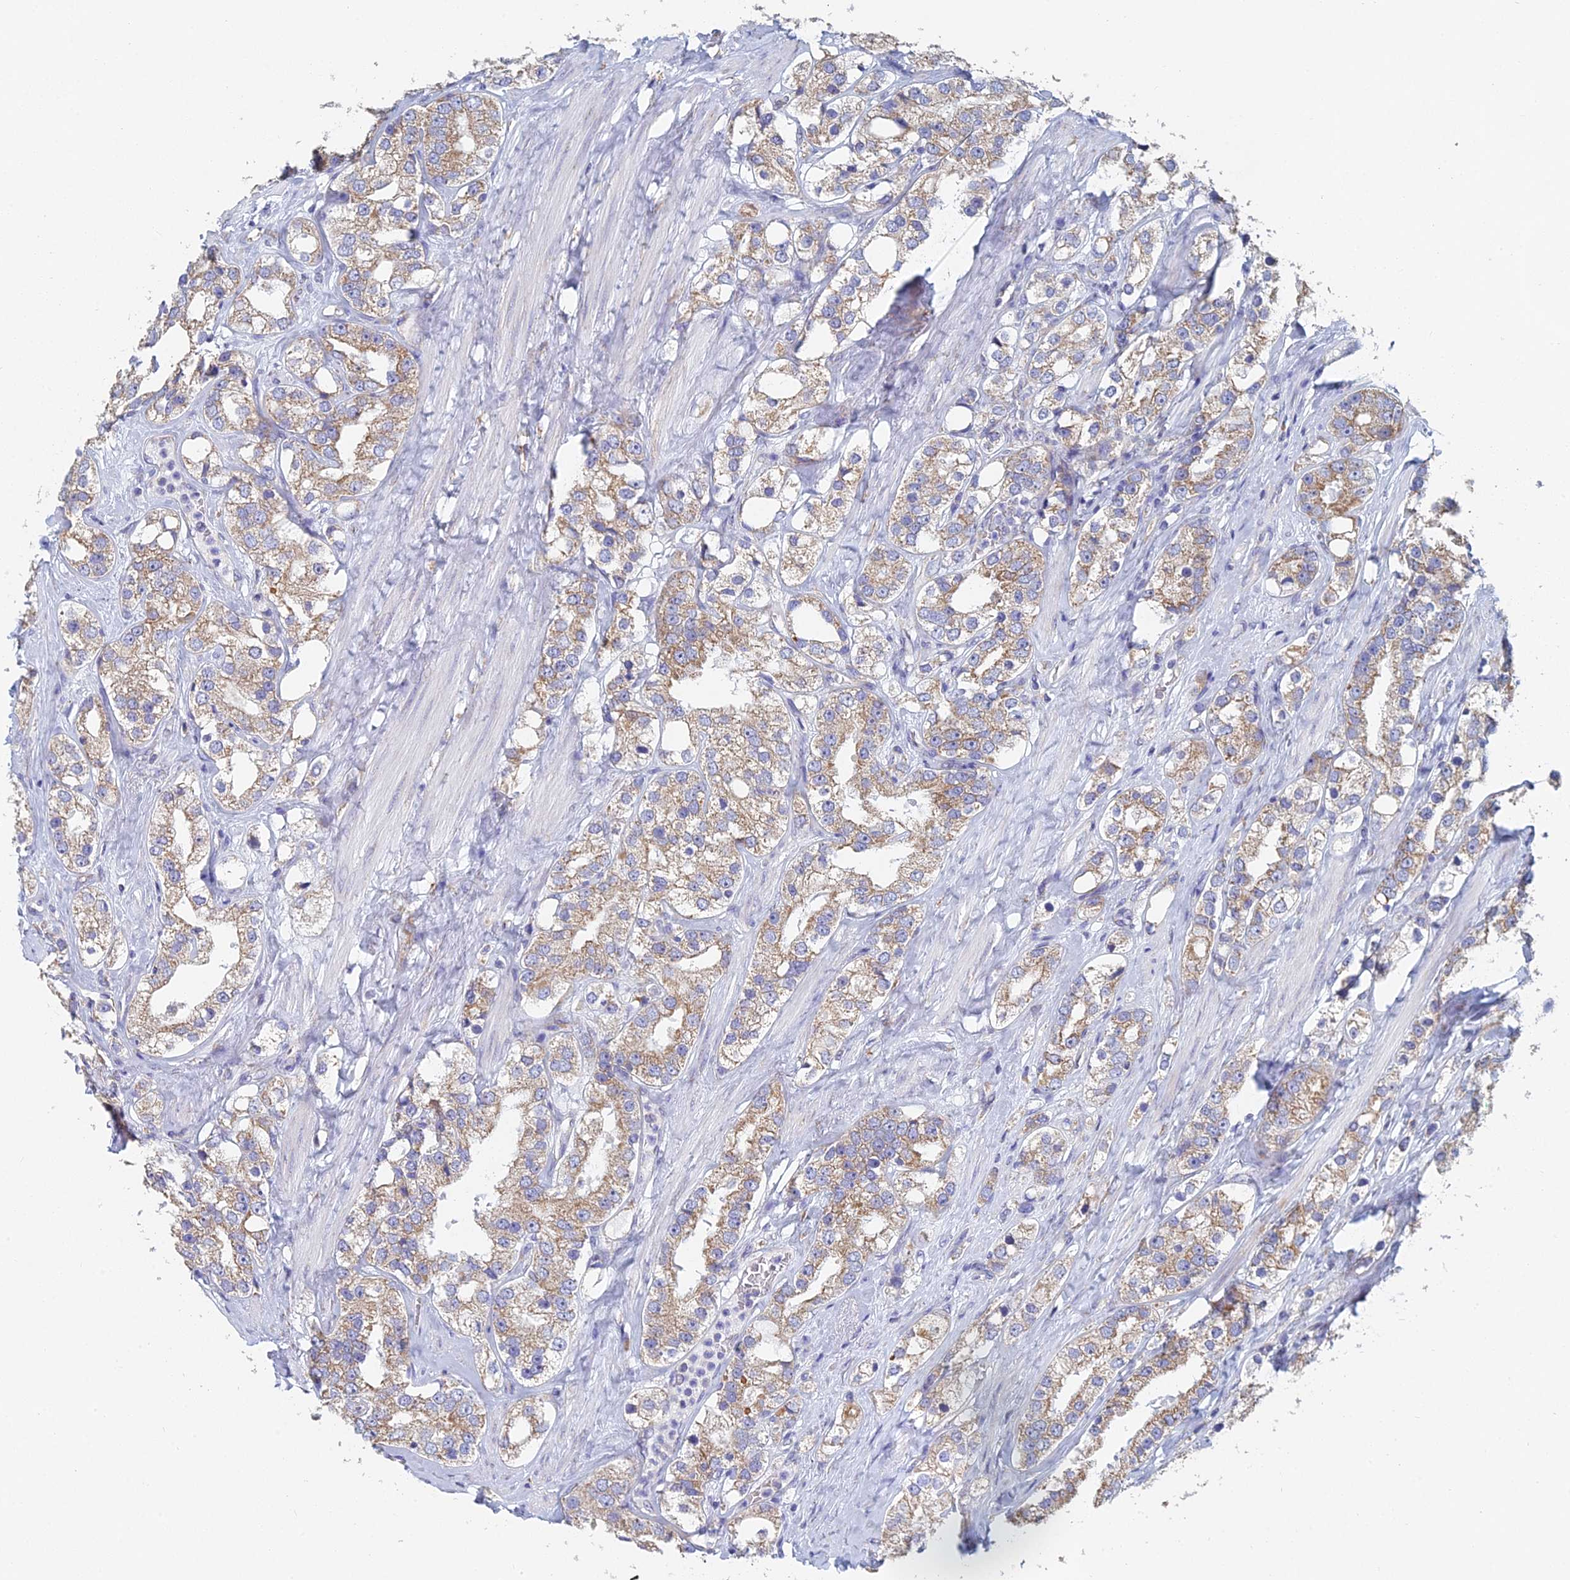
{"staining": {"intensity": "moderate", "quantity": ">75%", "location": "cytoplasmic/membranous"}, "tissue": "prostate cancer", "cell_type": "Tumor cells", "image_type": "cancer", "snomed": [{"axis": "morphology", "description": "Adenocarcinoma, NOS"}, {"axis": "topography", "description": "Prostate"}], "caption": "This is a histology image of immunohistochemistry (IHC) staining of adenocarcinoma (prostate), which shows moderate positivity in the cytoplasmic/membranous of tumor cells.", "gene": "CRACR2B", "patient": {"sex": "male", "age": 79}}